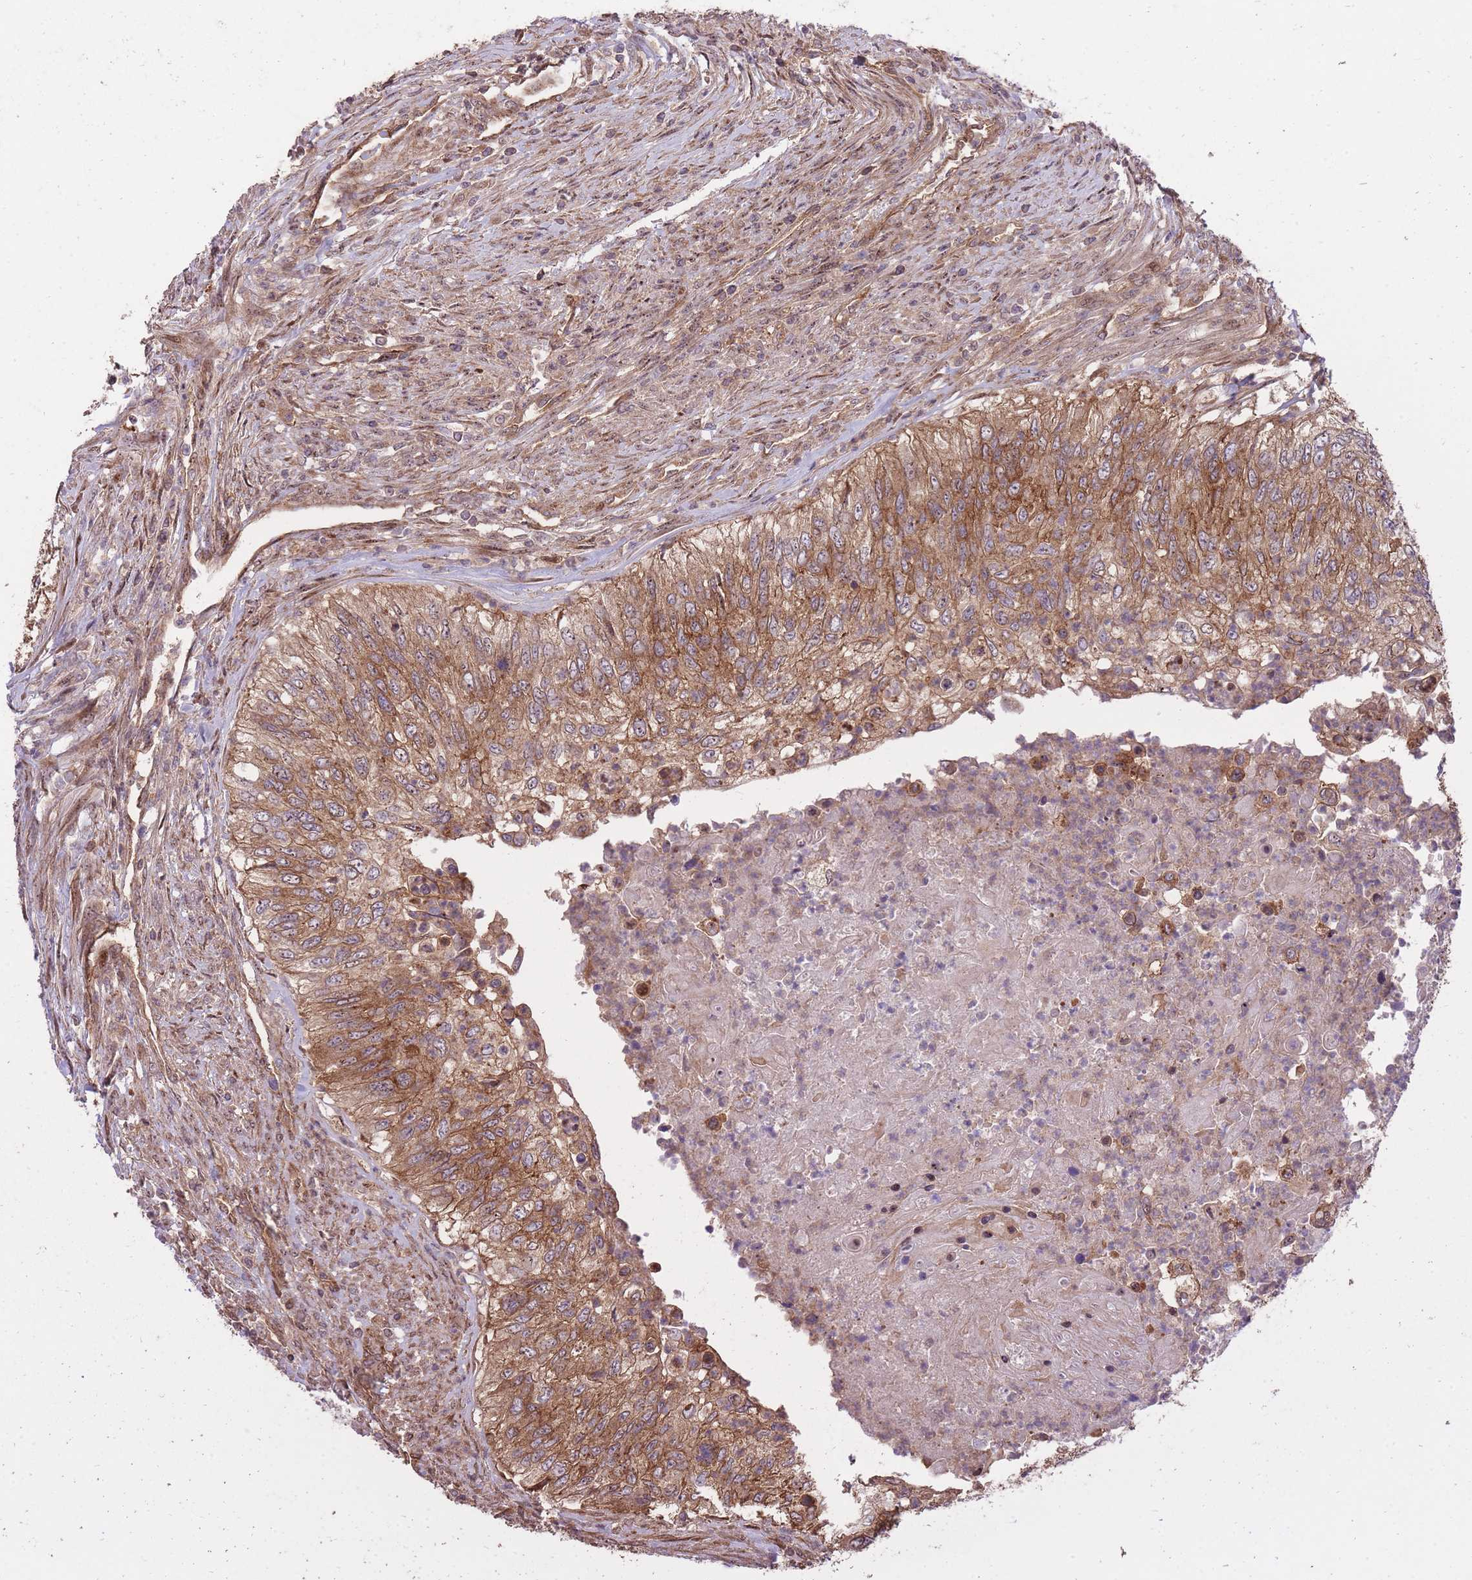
{"staining": {"intensity": "moderate", "quantity": ">75%", "location": "cytoplasmic/membranous"}, "tissue": "urothelial cancer", "cell_type": "Tumor cells", "image_type": "cancer", "snomed": [{"axis": "morphology", "description": "Urothelial carcinoma, High grade"}, {"axis": "topography", "description": "Urinary bladder"}], "caption": "IHC (DAB (3,3'-diaminobenzidine)) staining of human urothelial carcinoma (high-grade) reveals moderate cytoplasmic/membranous protein expression in about >75% of tumor cells.", "gene": "PLD1", "patient": {"sex": "female", "age": 60}}